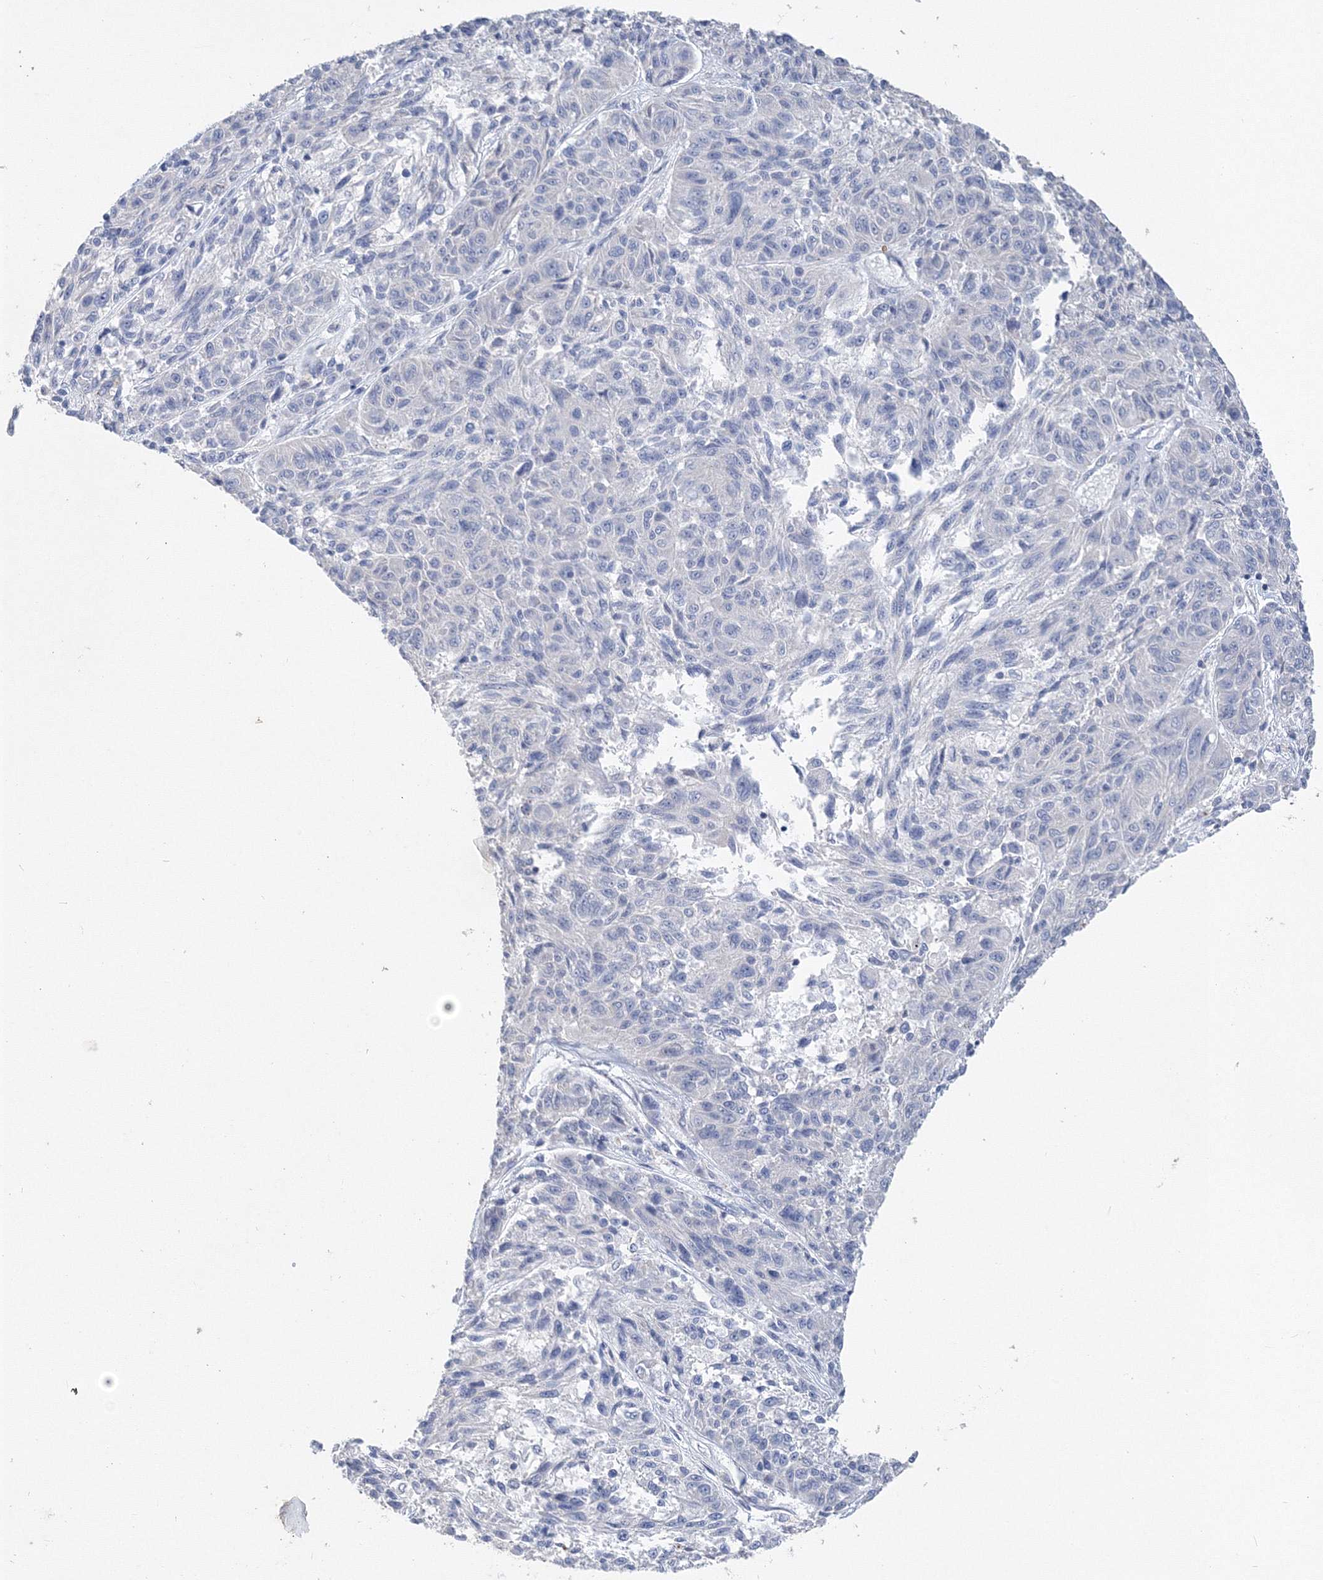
{"staining": {"intensity": "negative", "quantity": "none", "location": "none"}, "tissue": "melanoma", "cell_type": "Tumor cells", "image_type": "cancer", "snomed": [{"axis": "morphology", "description": "Malignant melanoma, NOS"}, {"axis": "topography", "description": "Skin"}], "caption": "High magnification brightfield microscopy of malignant melanoma stained with DAB (3,3'-diaminobenzidine) (brown) and counterstained with hematoxylin (blue): tumor cells show no significant positivity.", "gene": "OSBPL6", "patient": {"sex": "male", "age": 53}}